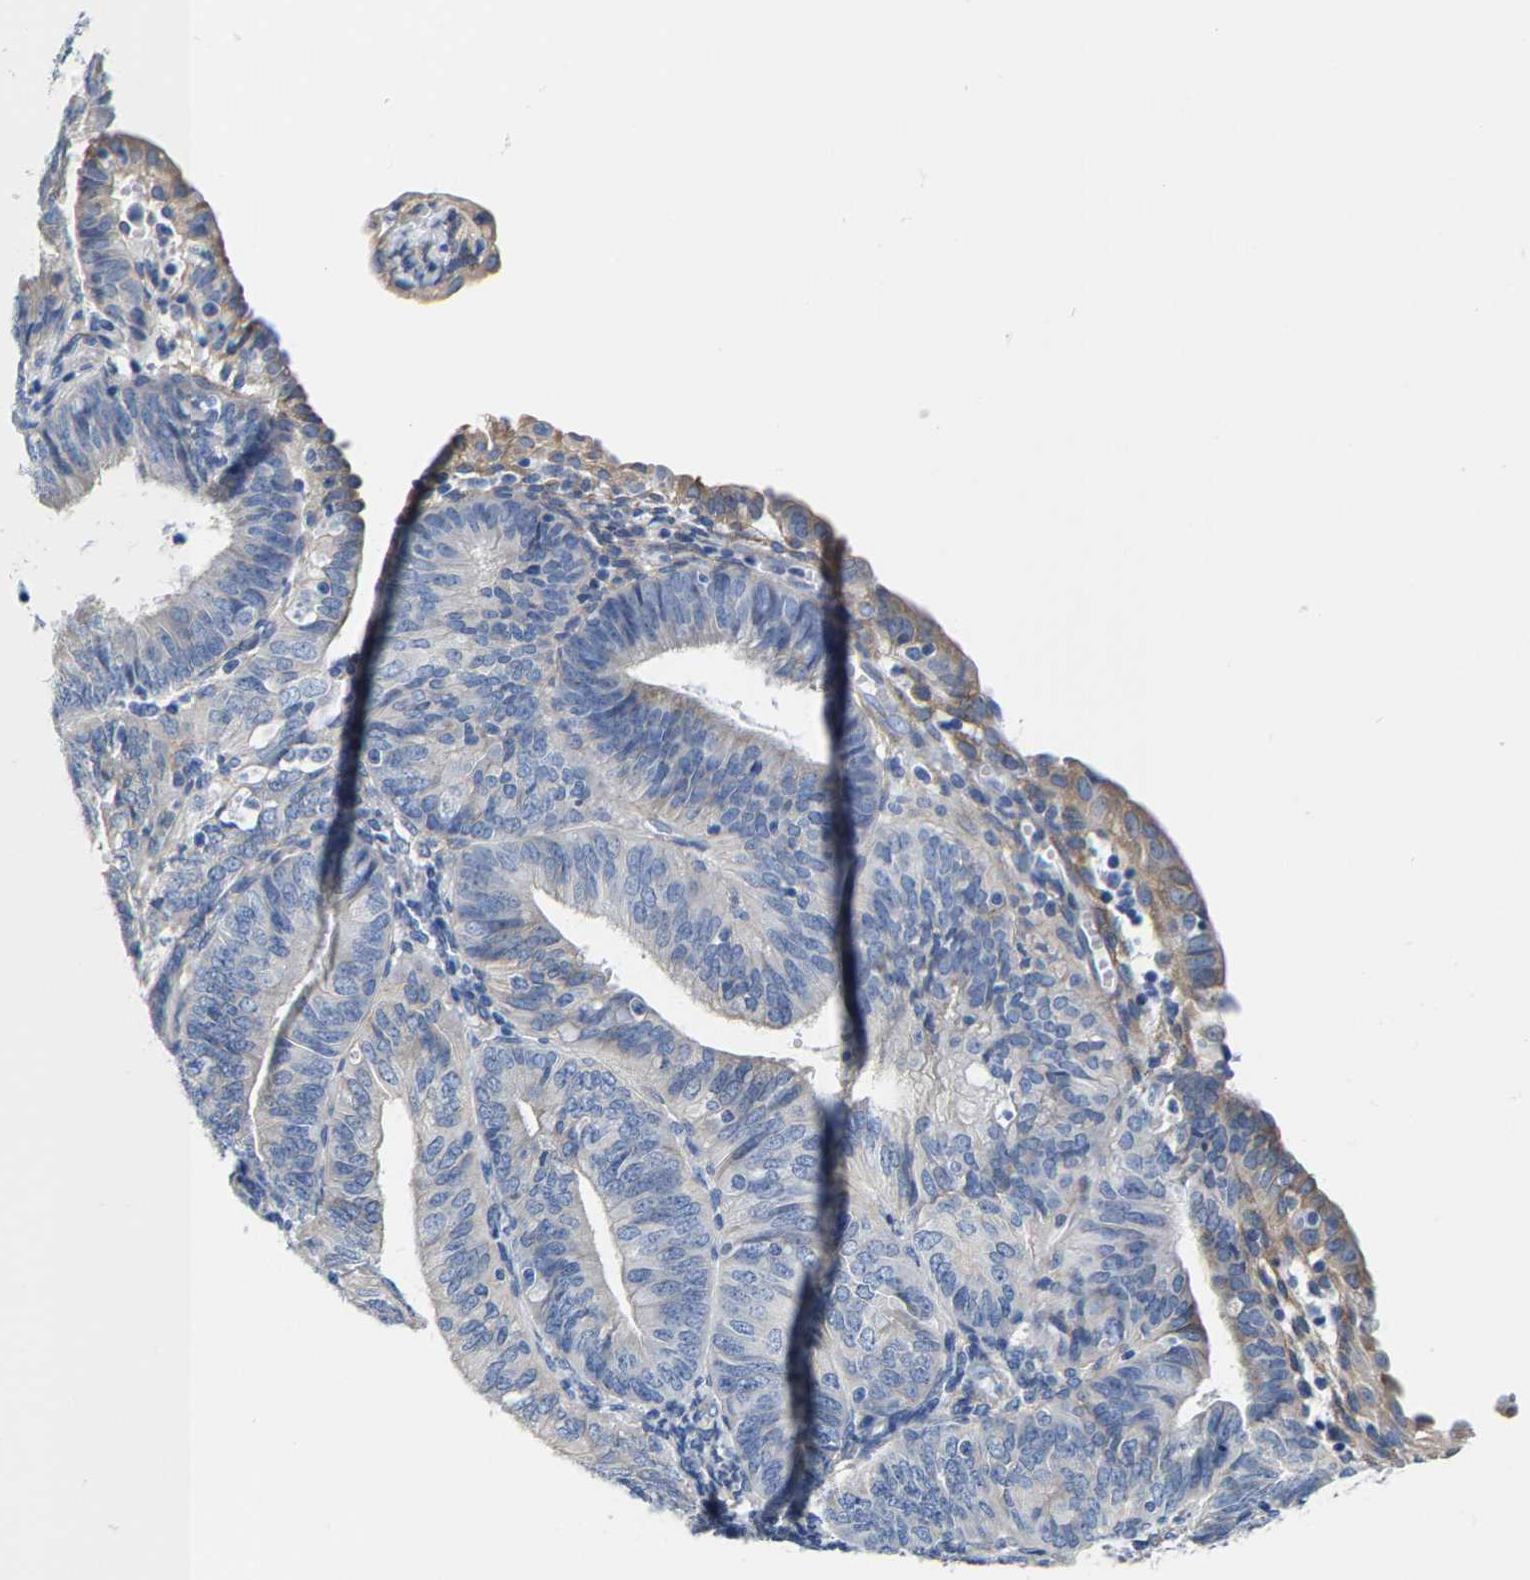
{"staining": {"intensity": "weak", "quantity": "<25%", "location": "cytoplasmic/membranous"}, "tissue": "endometrial cancer", "cell_type": "Tumor cells", "image_type": "cancer", "snomed": [{"axis": "morphology", "description": "Adenocarcinoma, NOS"}, {"axis": "topography", "description": "Endometrium"}], "caption": "Endometrial cancer stained for a protein using immunohistochemistry reveals no positivity tumor cells.", "gene": "DSCAM", "patient": {"sex": "female", "age": 58}}